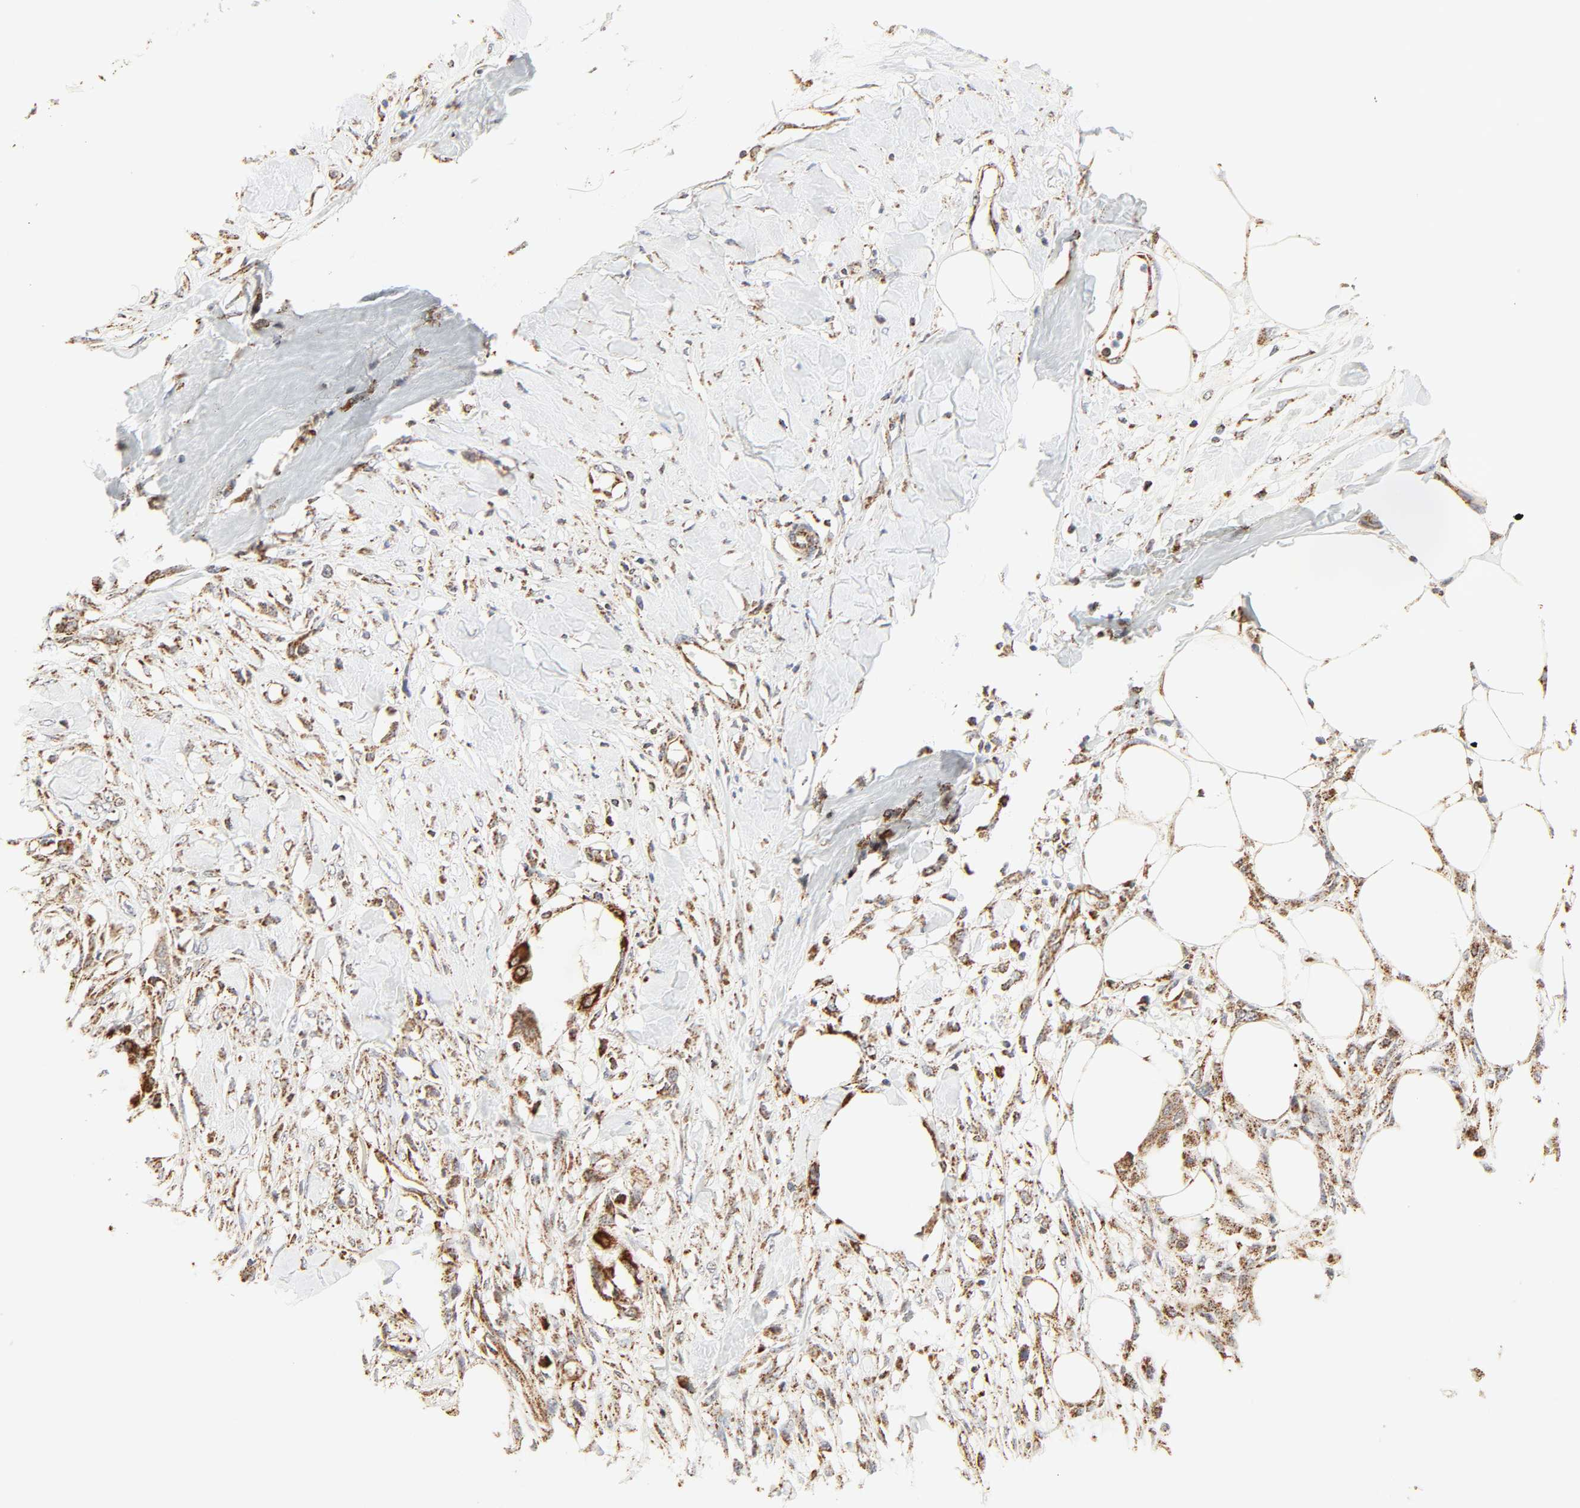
{"staining": {"intensity": "moderate", "quantity": ">75%", "location": "cytoplasmic/membranous"}, "tissue": "skin cancer", "cell_type": "Tumor cells", "image_type": "cancer", "snomed": [{"axis": "morphology", "description": "Normal tissue, NOS"}, {"axis": "morphology", "description": "Squamous cell carcinoma, NOS"}, {"axis": "topography", "description": "Skin"}], "caption": "Squamous cell carcinoma (skin) stained for a protein exhibits moderate cytoplasmic/membranous positivity in tumor cells.", "gene": "ZMAT5", "patient": {"sex": "female", "age": 59}}